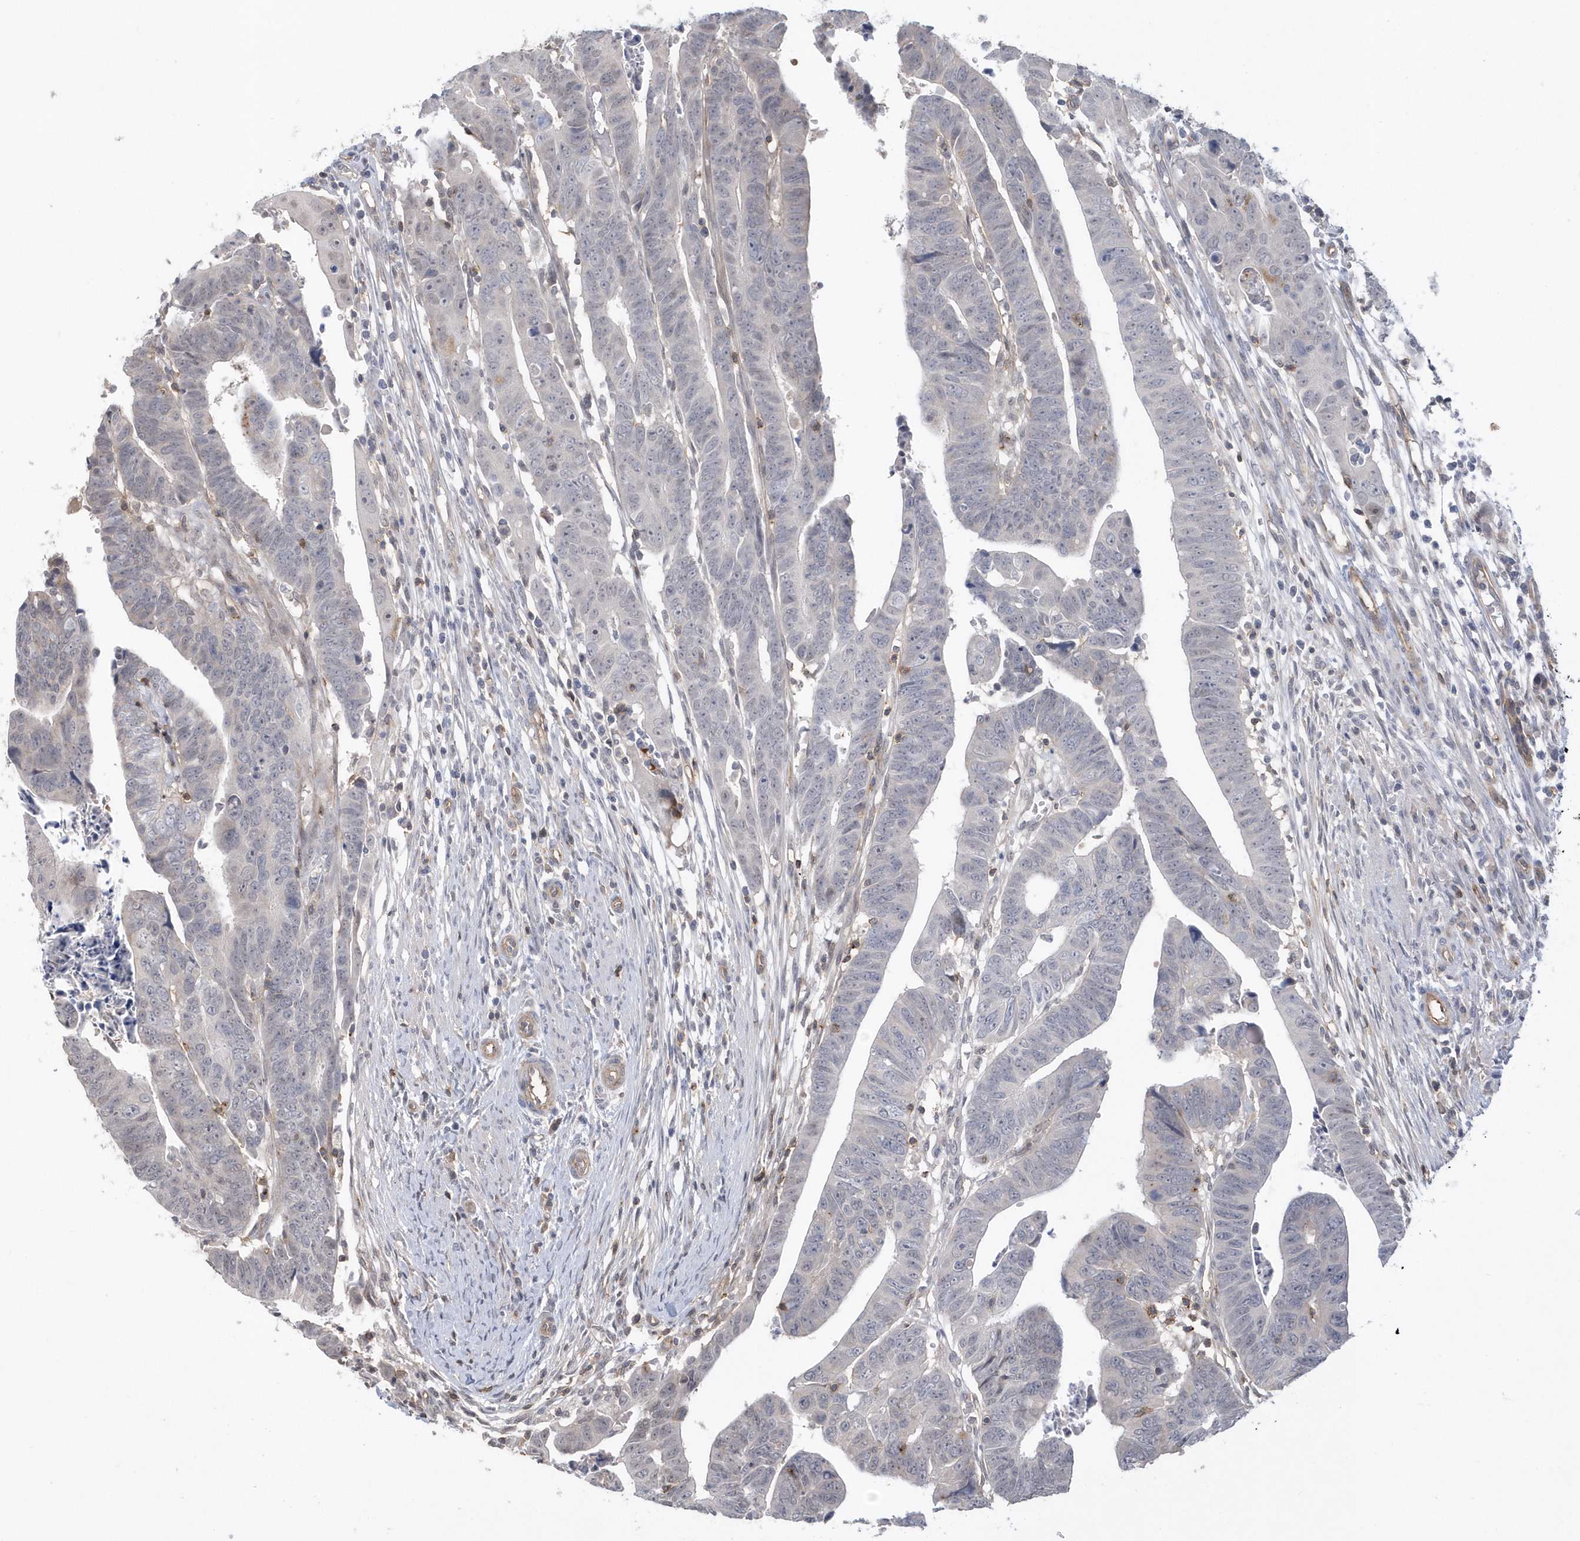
{"staining": {"intensity": "negative", "quantity": "none", "location": "none"}, "tissue": "colorectal cancer", "cell_type": "Tumor cells", "image_type": "cancer", "snomed": [{"axis": "morphology", "description": "Adenocarcinoma, NOS"}, {"axis": "topography", "description": "Rectum"}], "caption": "Colorectal adenocarcinoma was stained to show a protein in brown. There is no significant staining in tumor cells.", "gene": "CRIP3", "patient": {"sex": "female", "age": 65}}